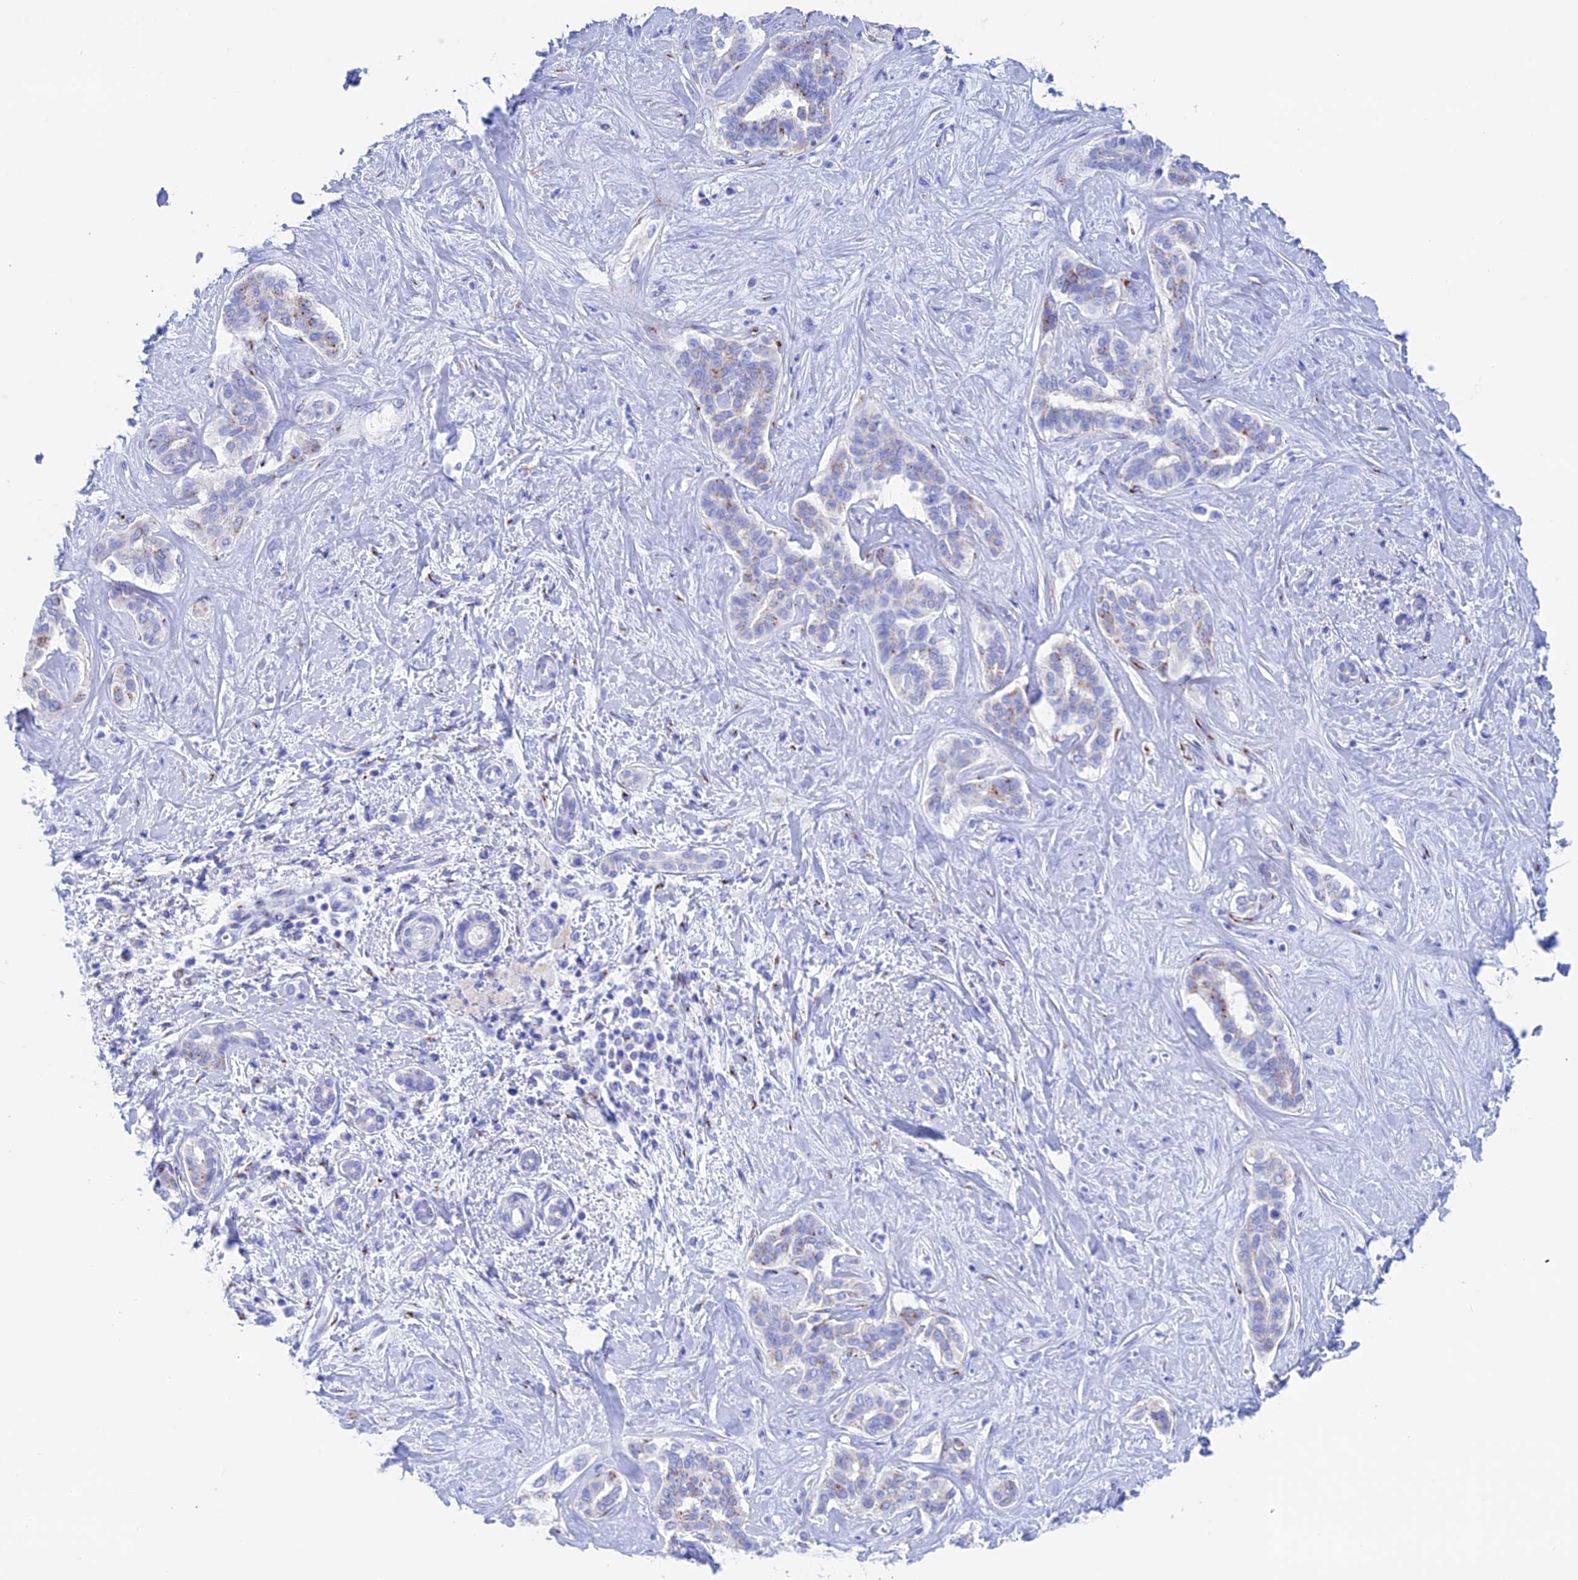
{"staining": {"intensity": "moderate", "quantity": "<25%", "location": "cytoplasmic/membranous"}, "tissue": "liver cancer", "cell_type": "Tumor cells", "image_type": "cancer", "snomed": [{"axis": "morphology", "description": "Cholangiocarcinoma"}, {"axis": "topography", "description": "Liver"}], "caption": "This photomicrograph displays liver cancer (cholangiocarcinoma) stained with immunohistochemistry (IHC) to label a protein in brown. The cytoplasmic/membranous of tumor cells show moderate positivity for the protein. Nuclei are counter-stained blue.", "gene": "ERICH4", "patient": {"sex": "female", "age": 77}}